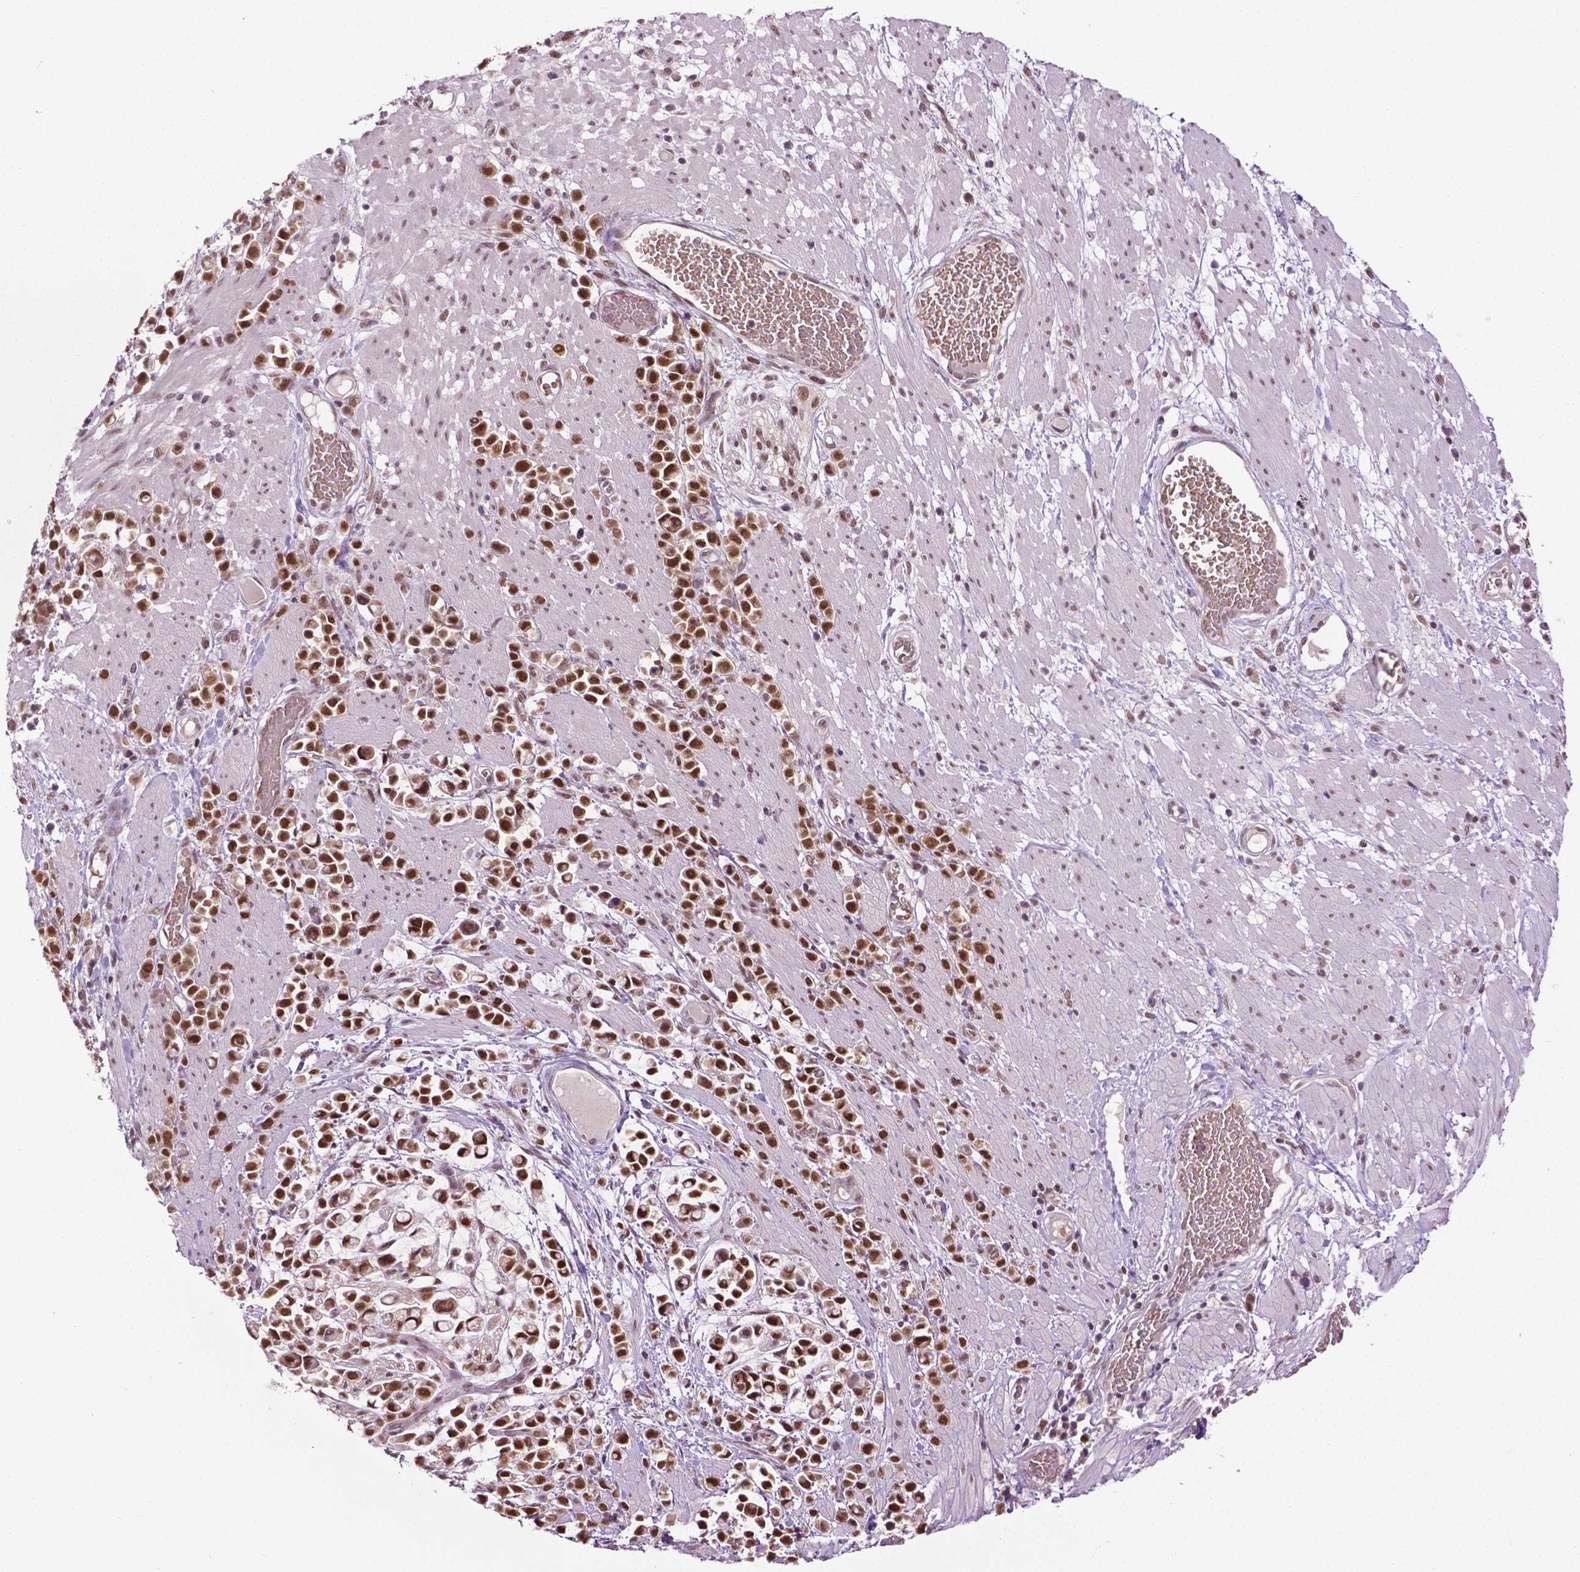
{"staining": {"intensity": "strong", "quantity": ">75%", "location": "nuclear"}, "tissue": "stomach cancer", "cell_type": "Tumor cells", "image_type": "cancer", "snomed": [{"axis": "morphology", "description": "Adenocarcinoma, NOS"}, {"axis": "topography", "description": "Stomach"}], "caption": "High-power microscopy captured an immunohistochemistry (IHC) photomicrograph of stomach cancer, revealing strong nuclear staining in about >75% of tumor cells.", "gene": "UBQLN4", "patient": {"sex": "male", "age": 82}}